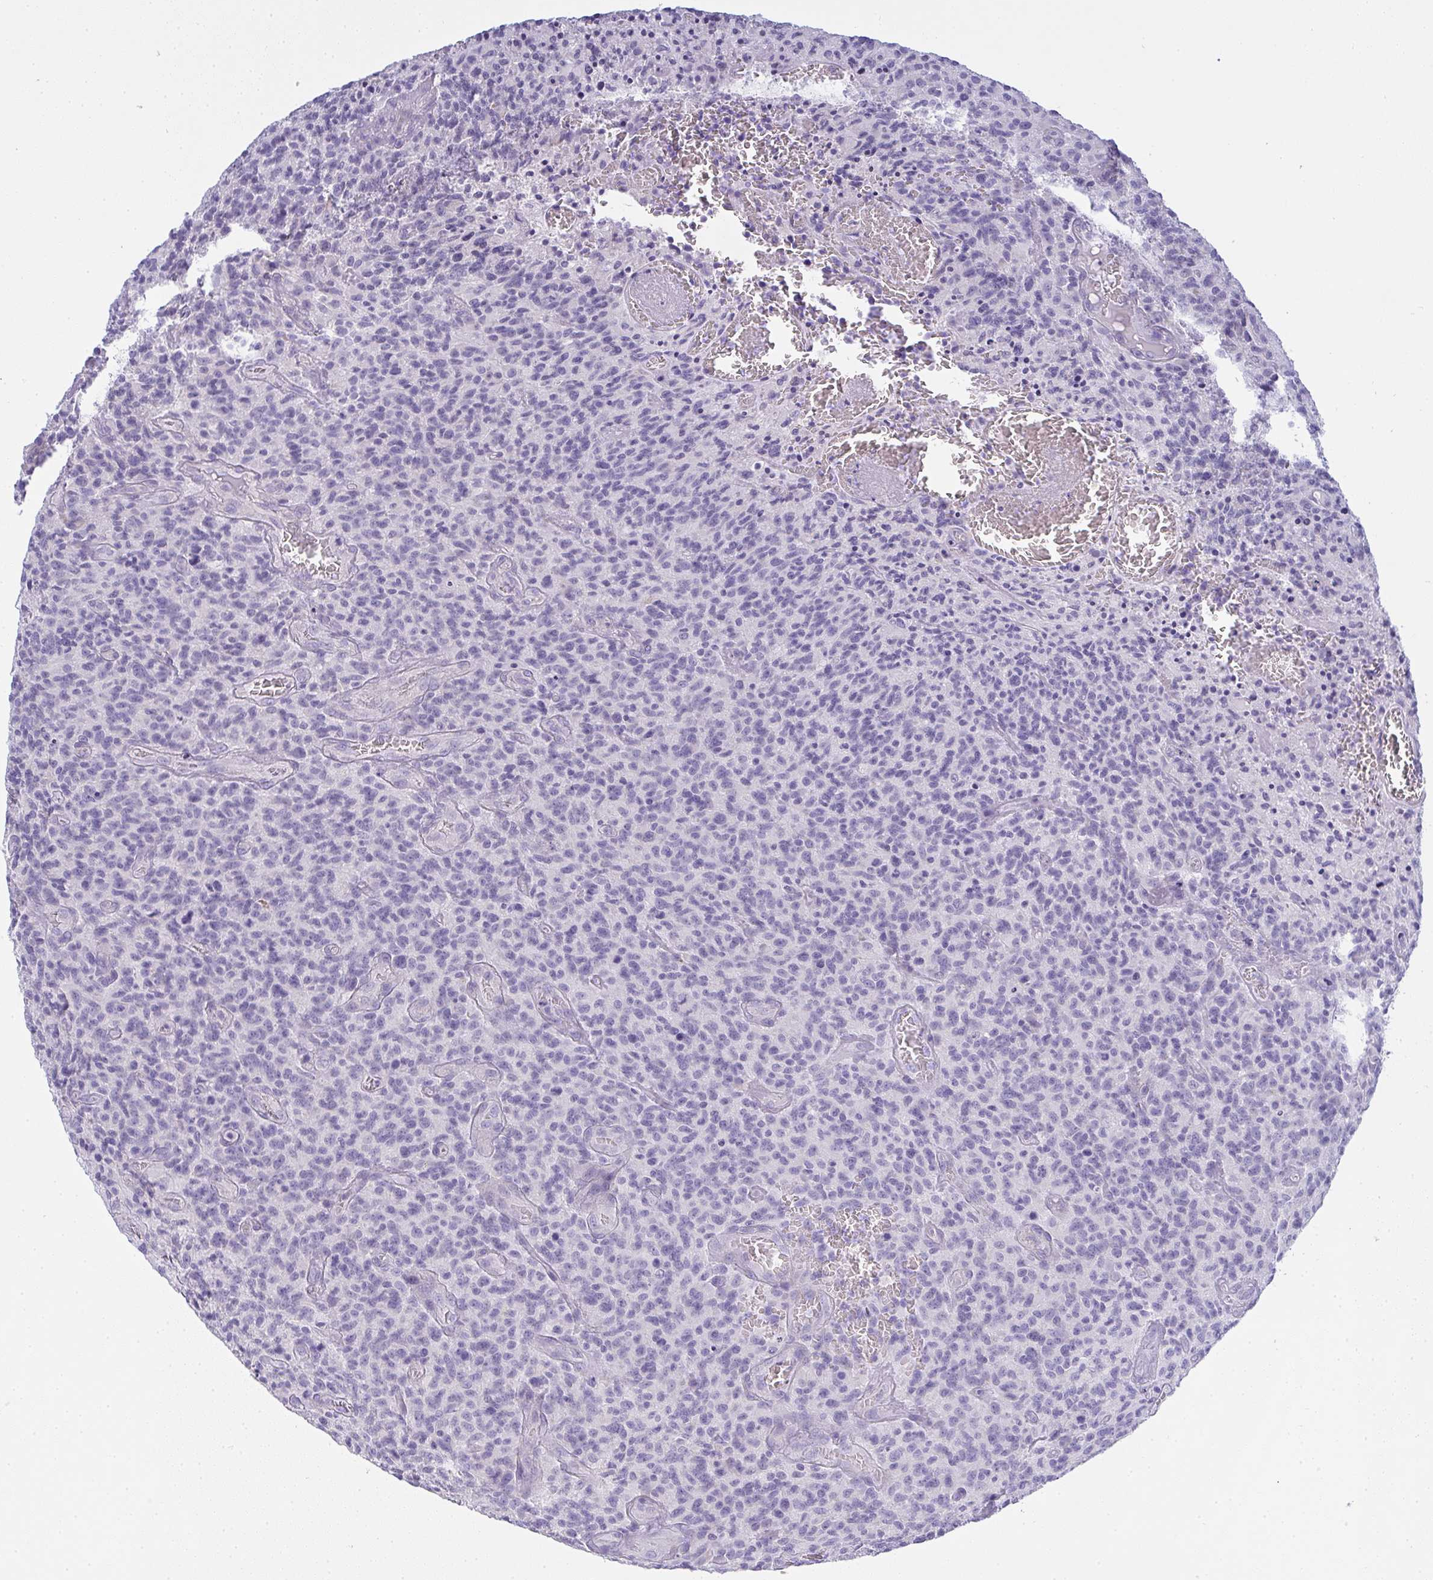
{"staining": {"intensity": "negative", "quantity": "none", "location": "none"}, "tissue": "glioma", "cell_type": "Tumor cells", "image_type": "cancer", "snomed": [{"axis": "morphology", "description": "Glioma, malignant, High grade"}, {"axis": "topography", "description": "Brain"}], "caption": "Immunohistochemistry micrograph of neoplastic tissue: human malignant glioma (high-grade) stained with DAB (3,3'-diaminobenzidine) demonstrates no significant protein expression in tumor cells. Nuclei are stained in blue.", "gene": "GSDMB", "patient": {"sex": "male", "age": 76}}